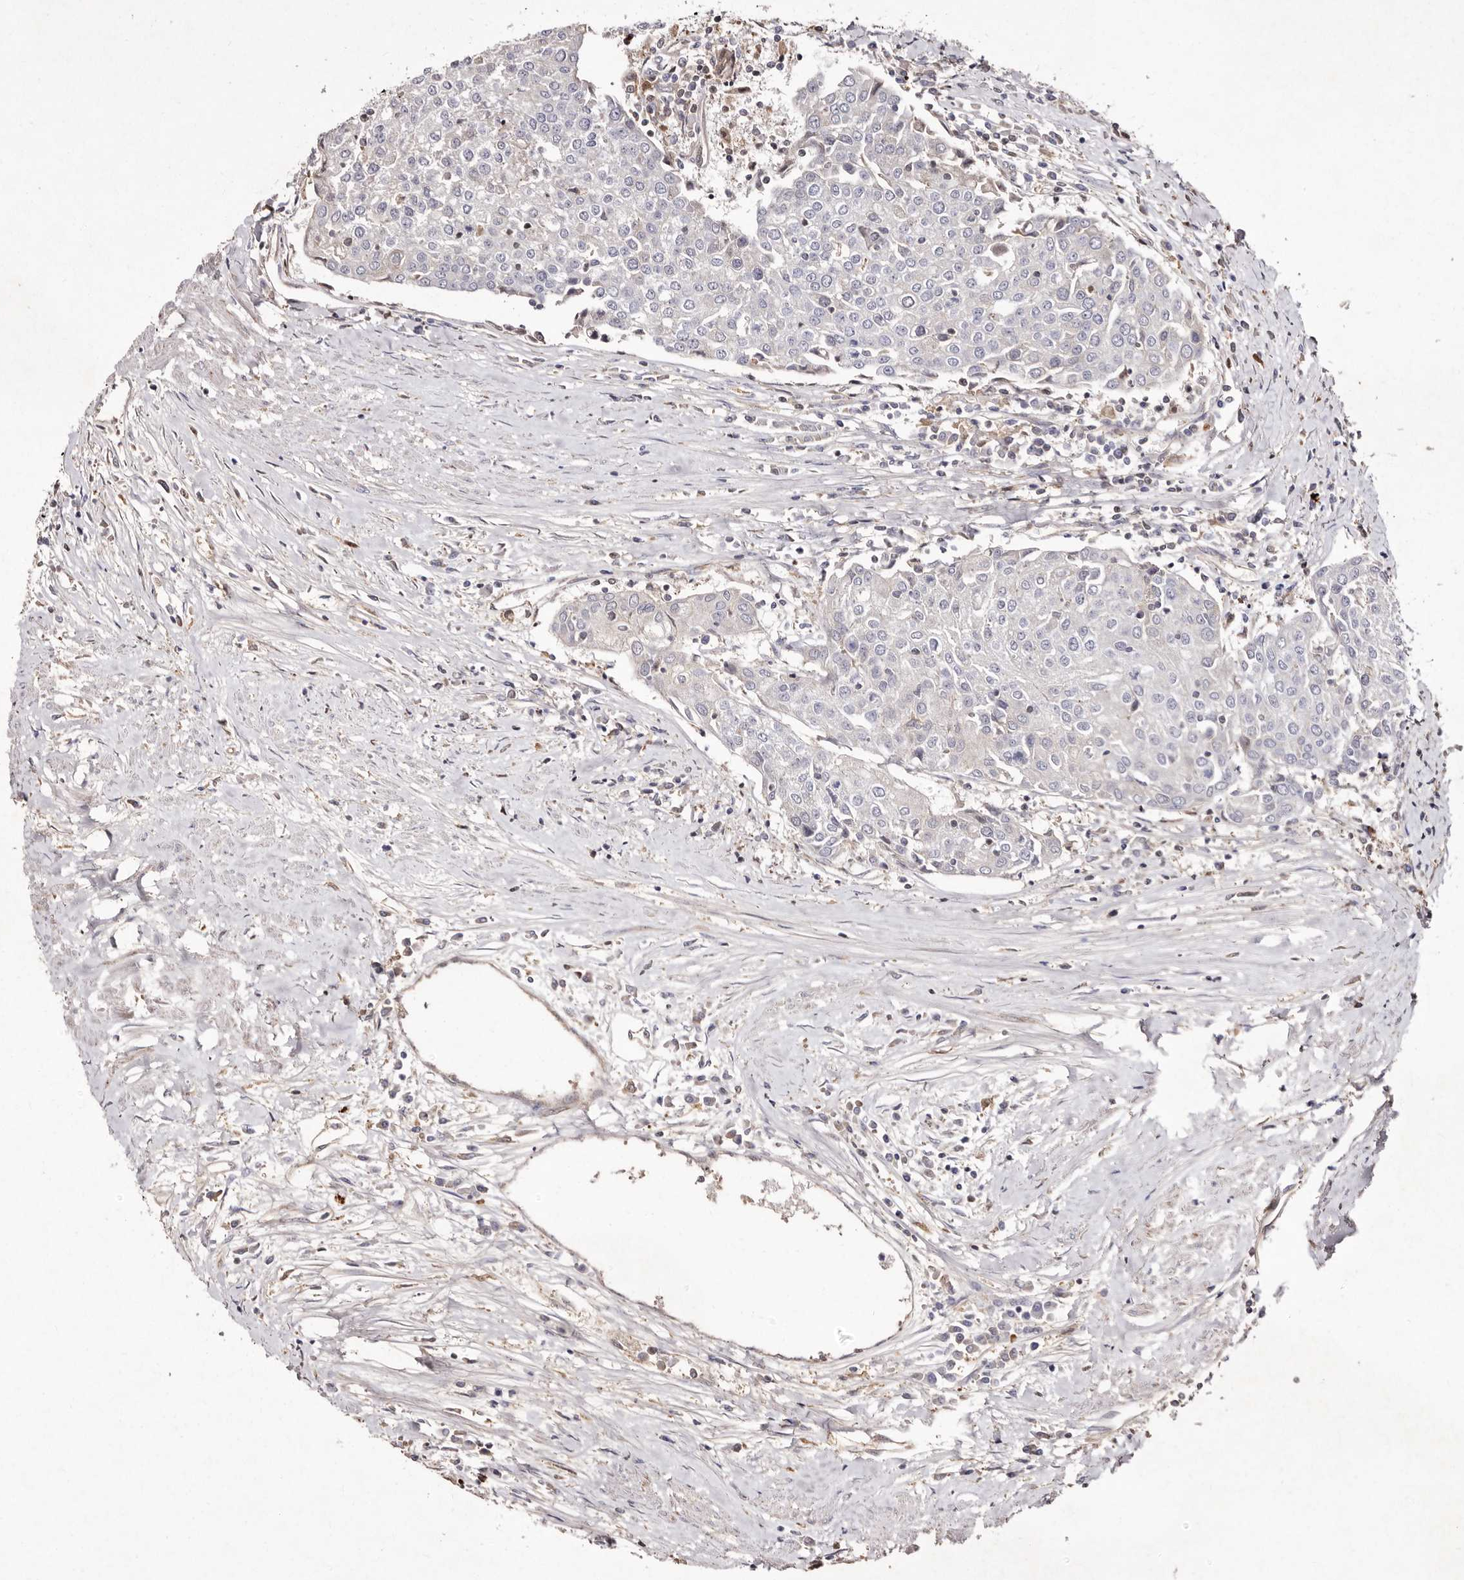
{"staining": {"intensity": "negative", "quantity": "none", "location": "none"}, "tissue": "urothelial cancer", "cell_type": "Tumor cells", "image_type": "cancer", "snomed": [{"axis": "morphology", "description": "Urothelial carcinoma, High grade"}, {"axis": "topography", "description": "Urinary bladder"}], "caption": "Urothelial cancer was stained to show a protein in brown. There is no significant staining in tumor cells.", "gene": "GIMAP4", "patient": {"sex": "female", "age": 85}}